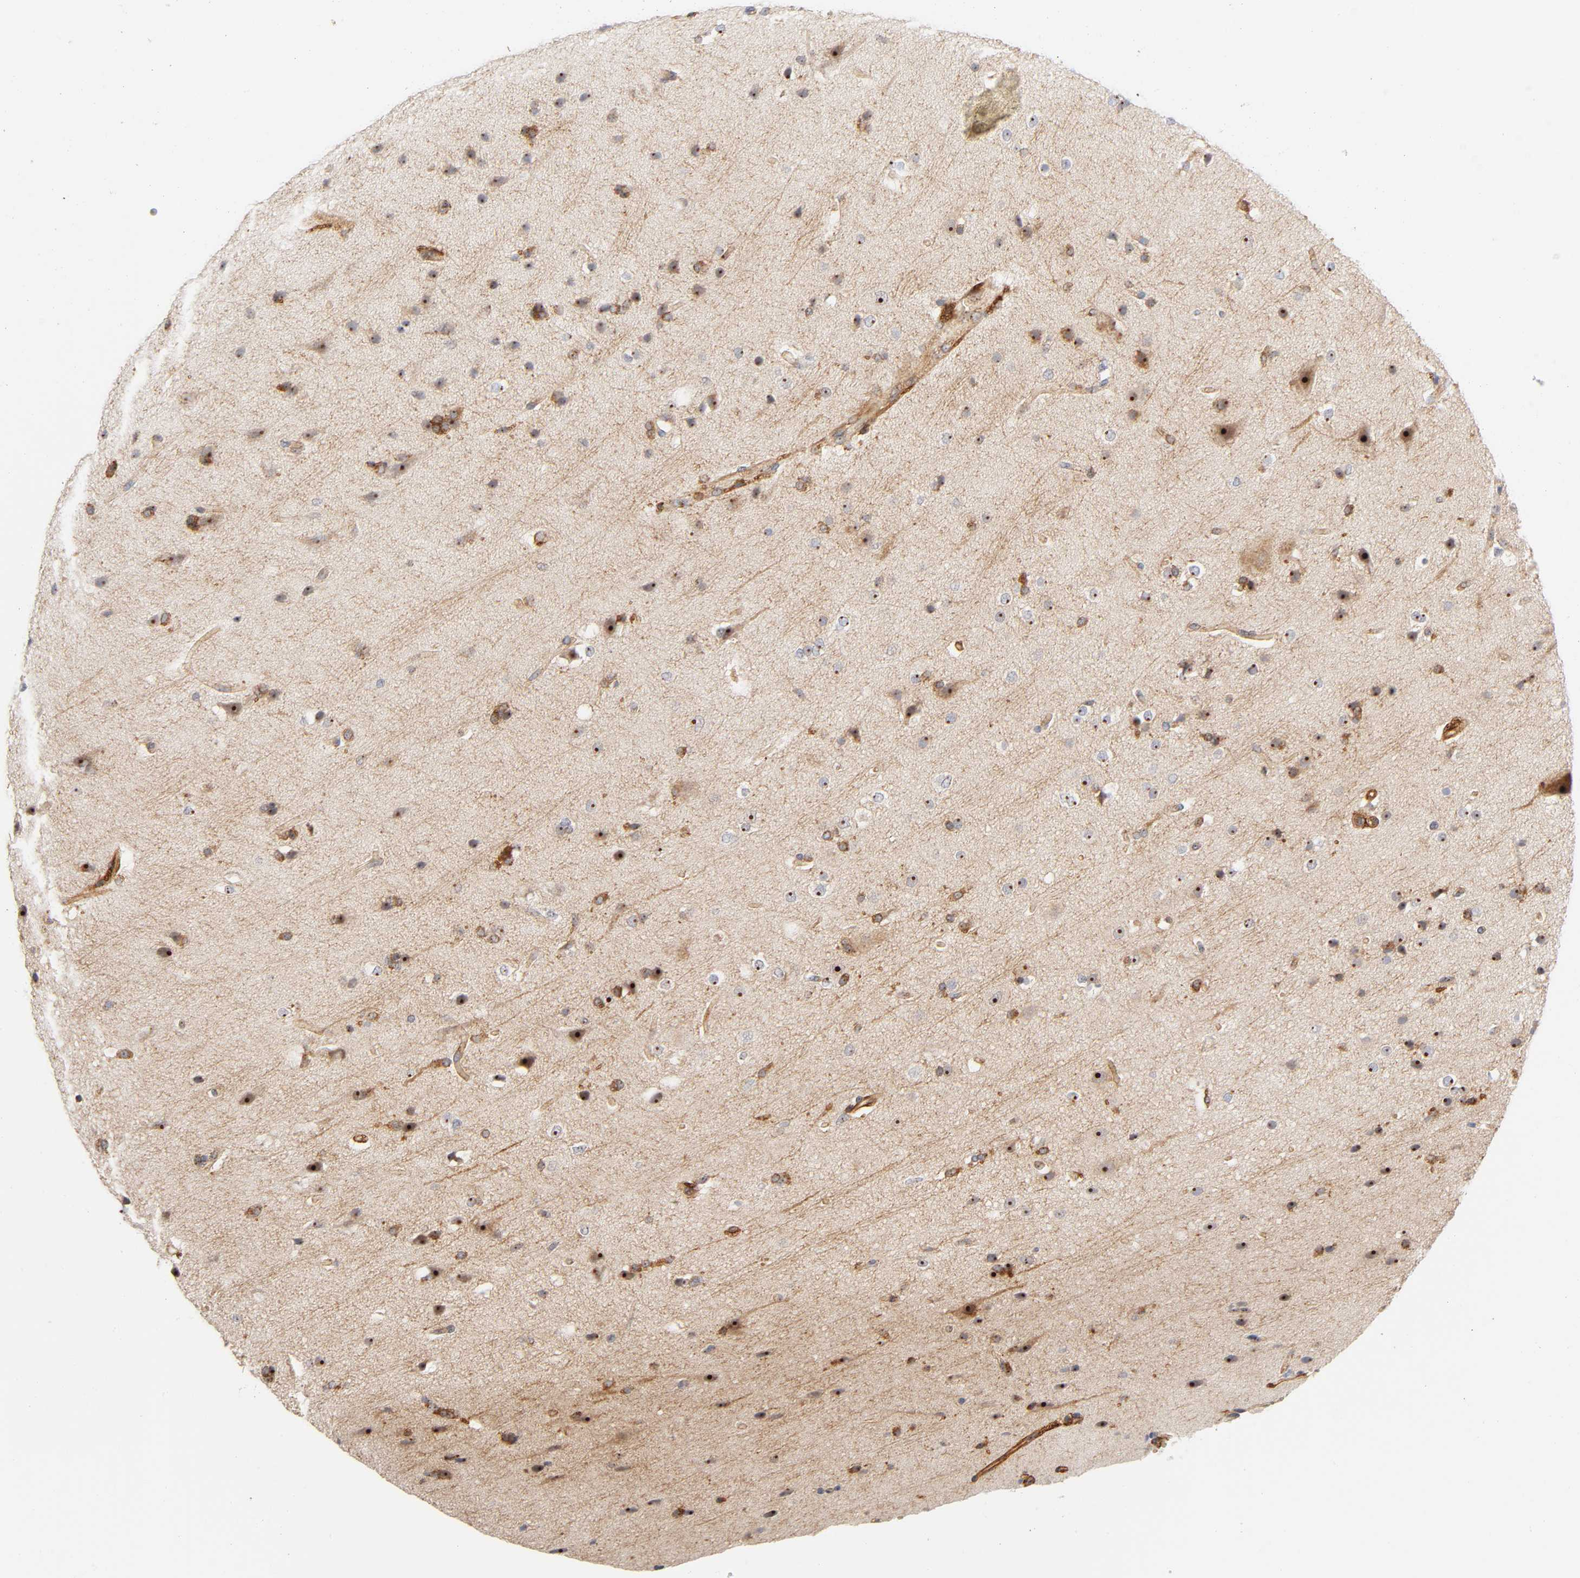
{"staining": {"intensity": "strong", "quantity": ">75%", "location": "cytoplasmic/membranous,nuclear"}, "tissue": "glioma", "cell_type": "Tumor cells", "image_type": "cancer", "snomed": [{"axis": "morphology", "description": "Glioma, malignant, Low grade"}, {"axis": "topography", "description": "Cerebral cortex"}], "caption": "A high-resolution micrograph shows immunohistochemistry (IHC) staining of malignant glioma (low-grade), which exhibits strong cytoplasmic/membranous and nuclear staining in about >75% of tumor cells. Ihc stains the protein of interest in brown and the nuclei are stained blue.", "gene": "PLD1", "patient": {"sex": "female", "age": 47}}